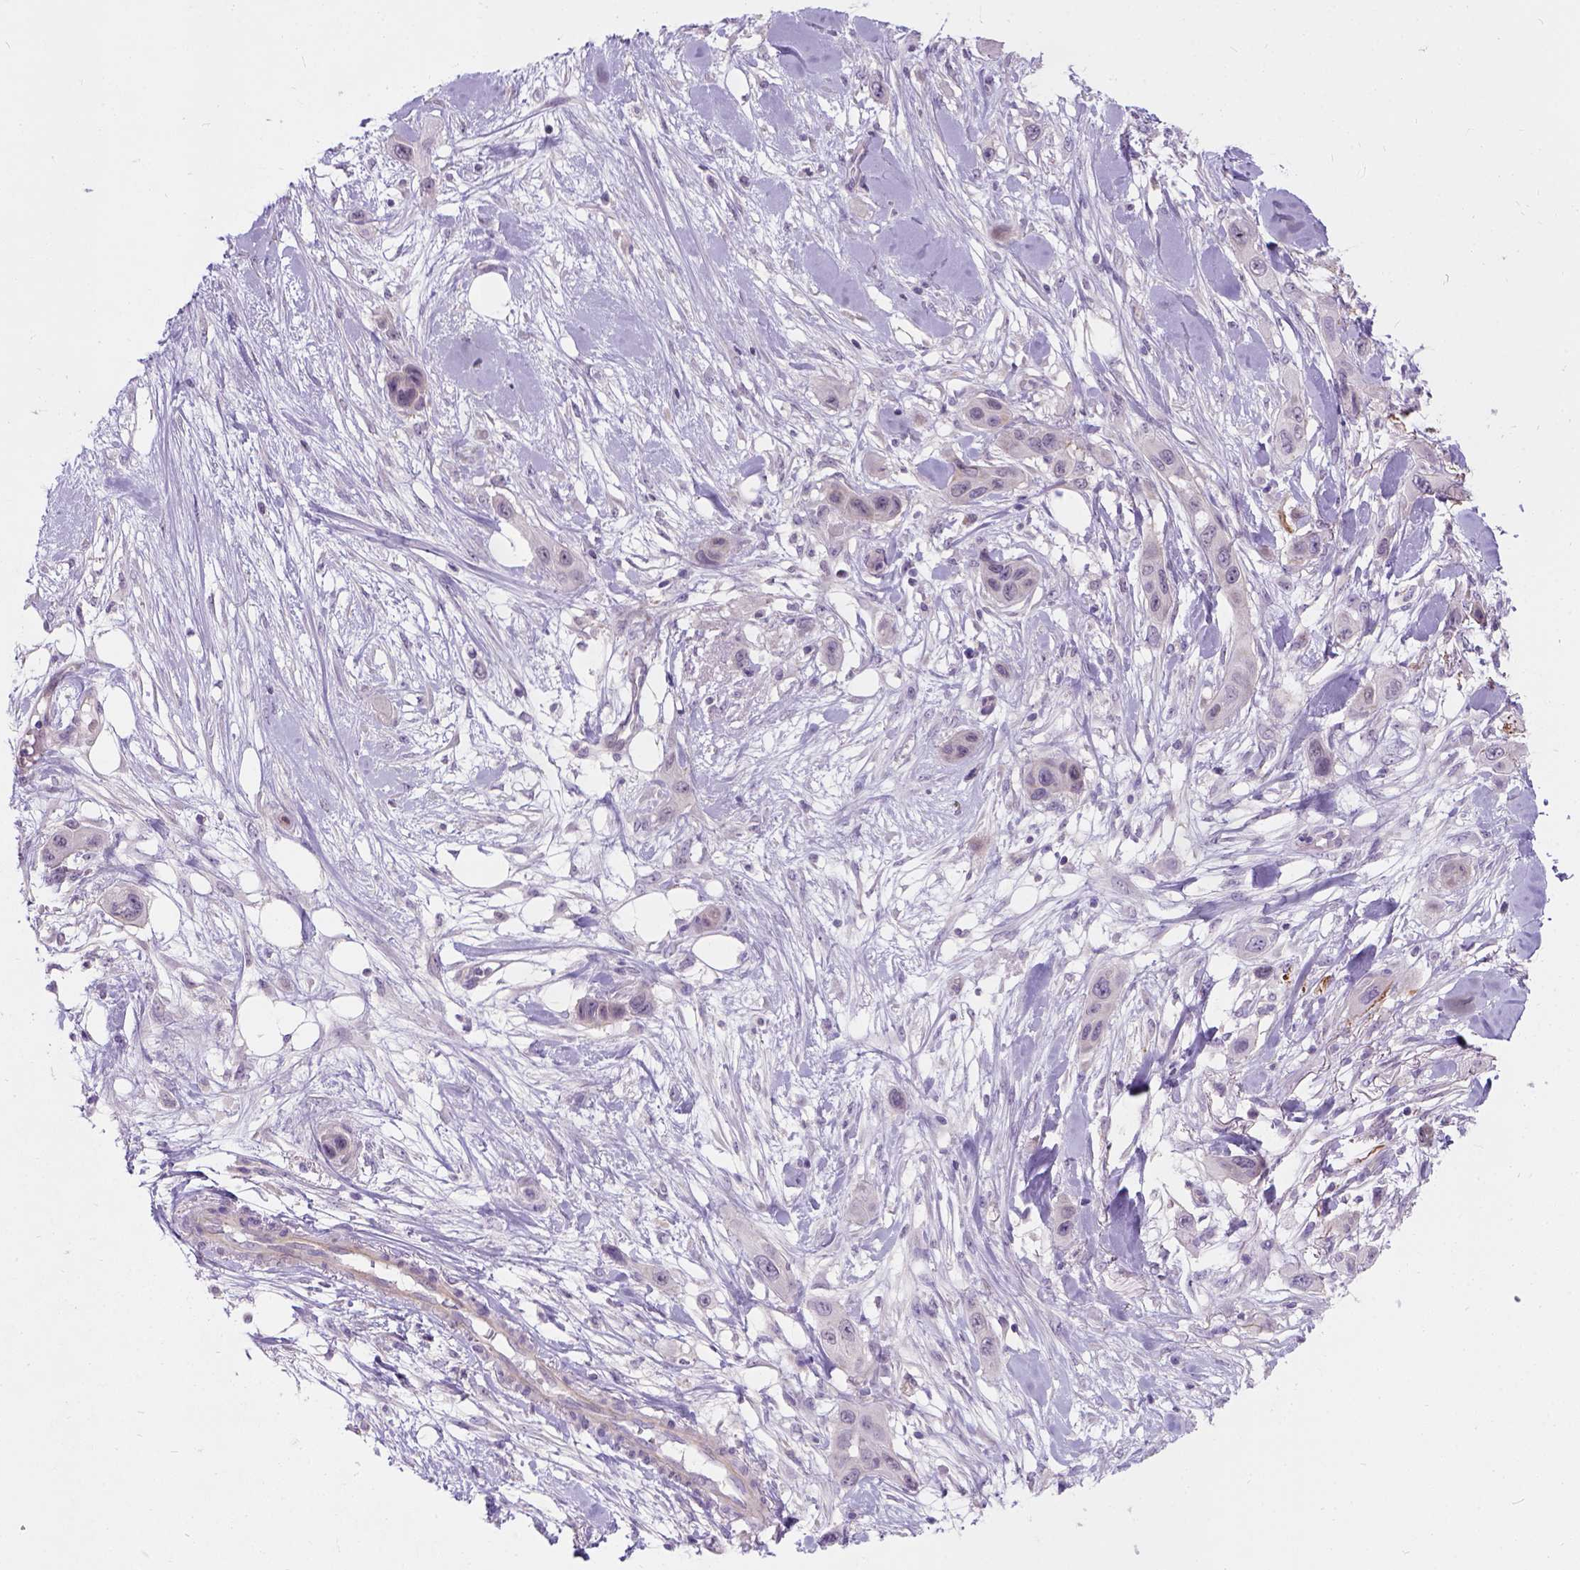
{"staining": {"intensity": "negative", "quantity": "none", "location": "none"}, "tissue": "skin cancer", "cell_type": "Tumor cells", "image_type": "cancer", "snomed": [{"axis": "morphology", "description": "Squamous cell carcinoma, NOS"}, {"axis": "topography", "description": "Skin"}], "caption": "Squamous cell carcinoma (skin) was stained to show a protein in brown. There is no significant staining in tumor cells.", "gene": "C20orf144", "patient": {"sex": "male", "age": 79}}